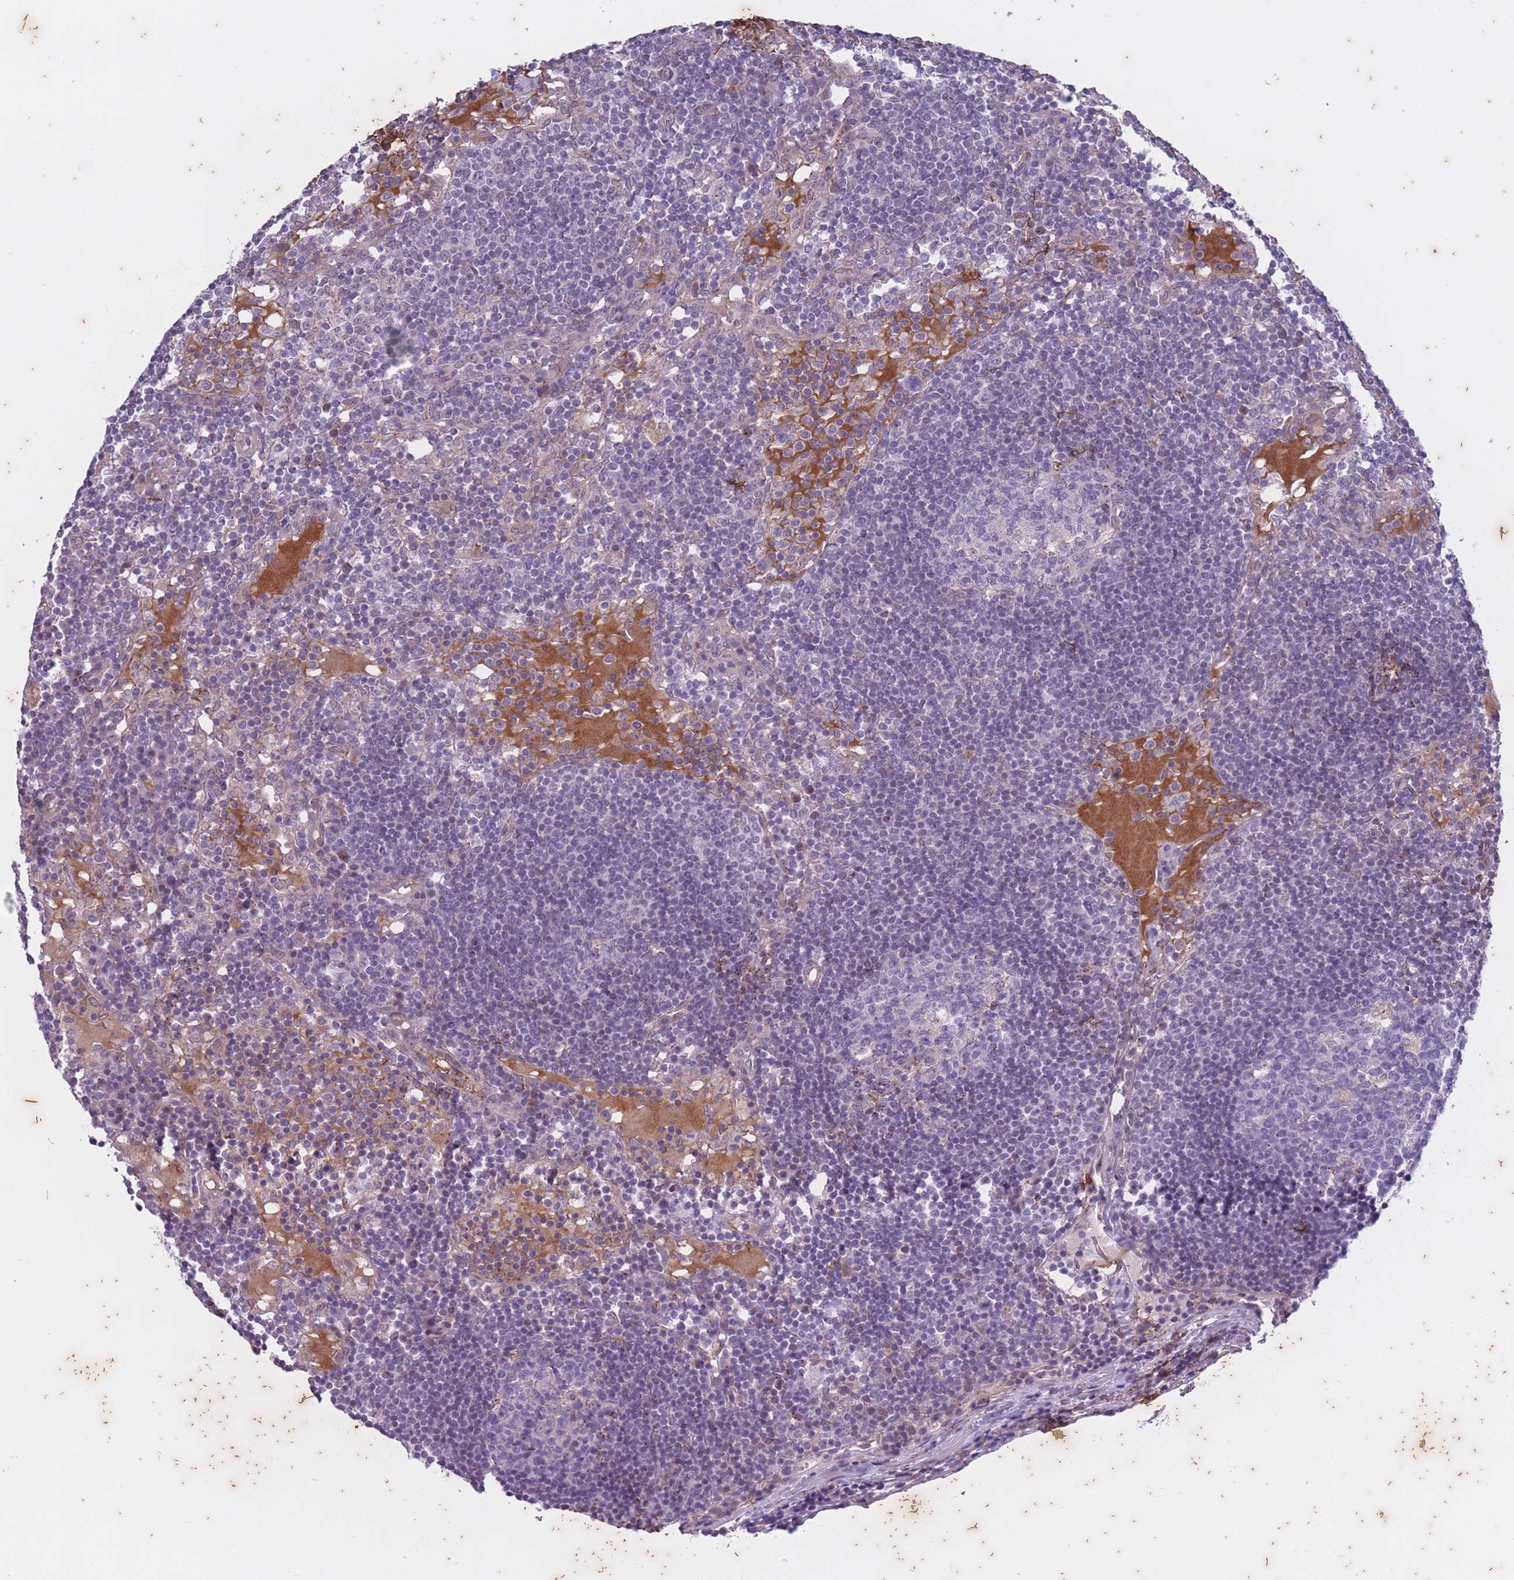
{"staining": {"intensity": "negative", "quantity": "none", "location": "none"}, "tissue": "lymph node", "cell_type": "Germinal center cells", "image_type": "normal", "snomed": [{"axis": "morphology", "description": "Normal tissue, NOS"}, {"axis": "topography", "description": "Lymph node"}], "caption": "This is a image of immunohistochemistry staining of unremarkable lymph node, which shows no staining in germinal center cells. (DAB (3,3'-diaminobenzidine) immunohistochemistry (IHC) with hematoxylin counter stain).", "gene": "ARPIN", "patient": {"sex": "male", "age": 53}}